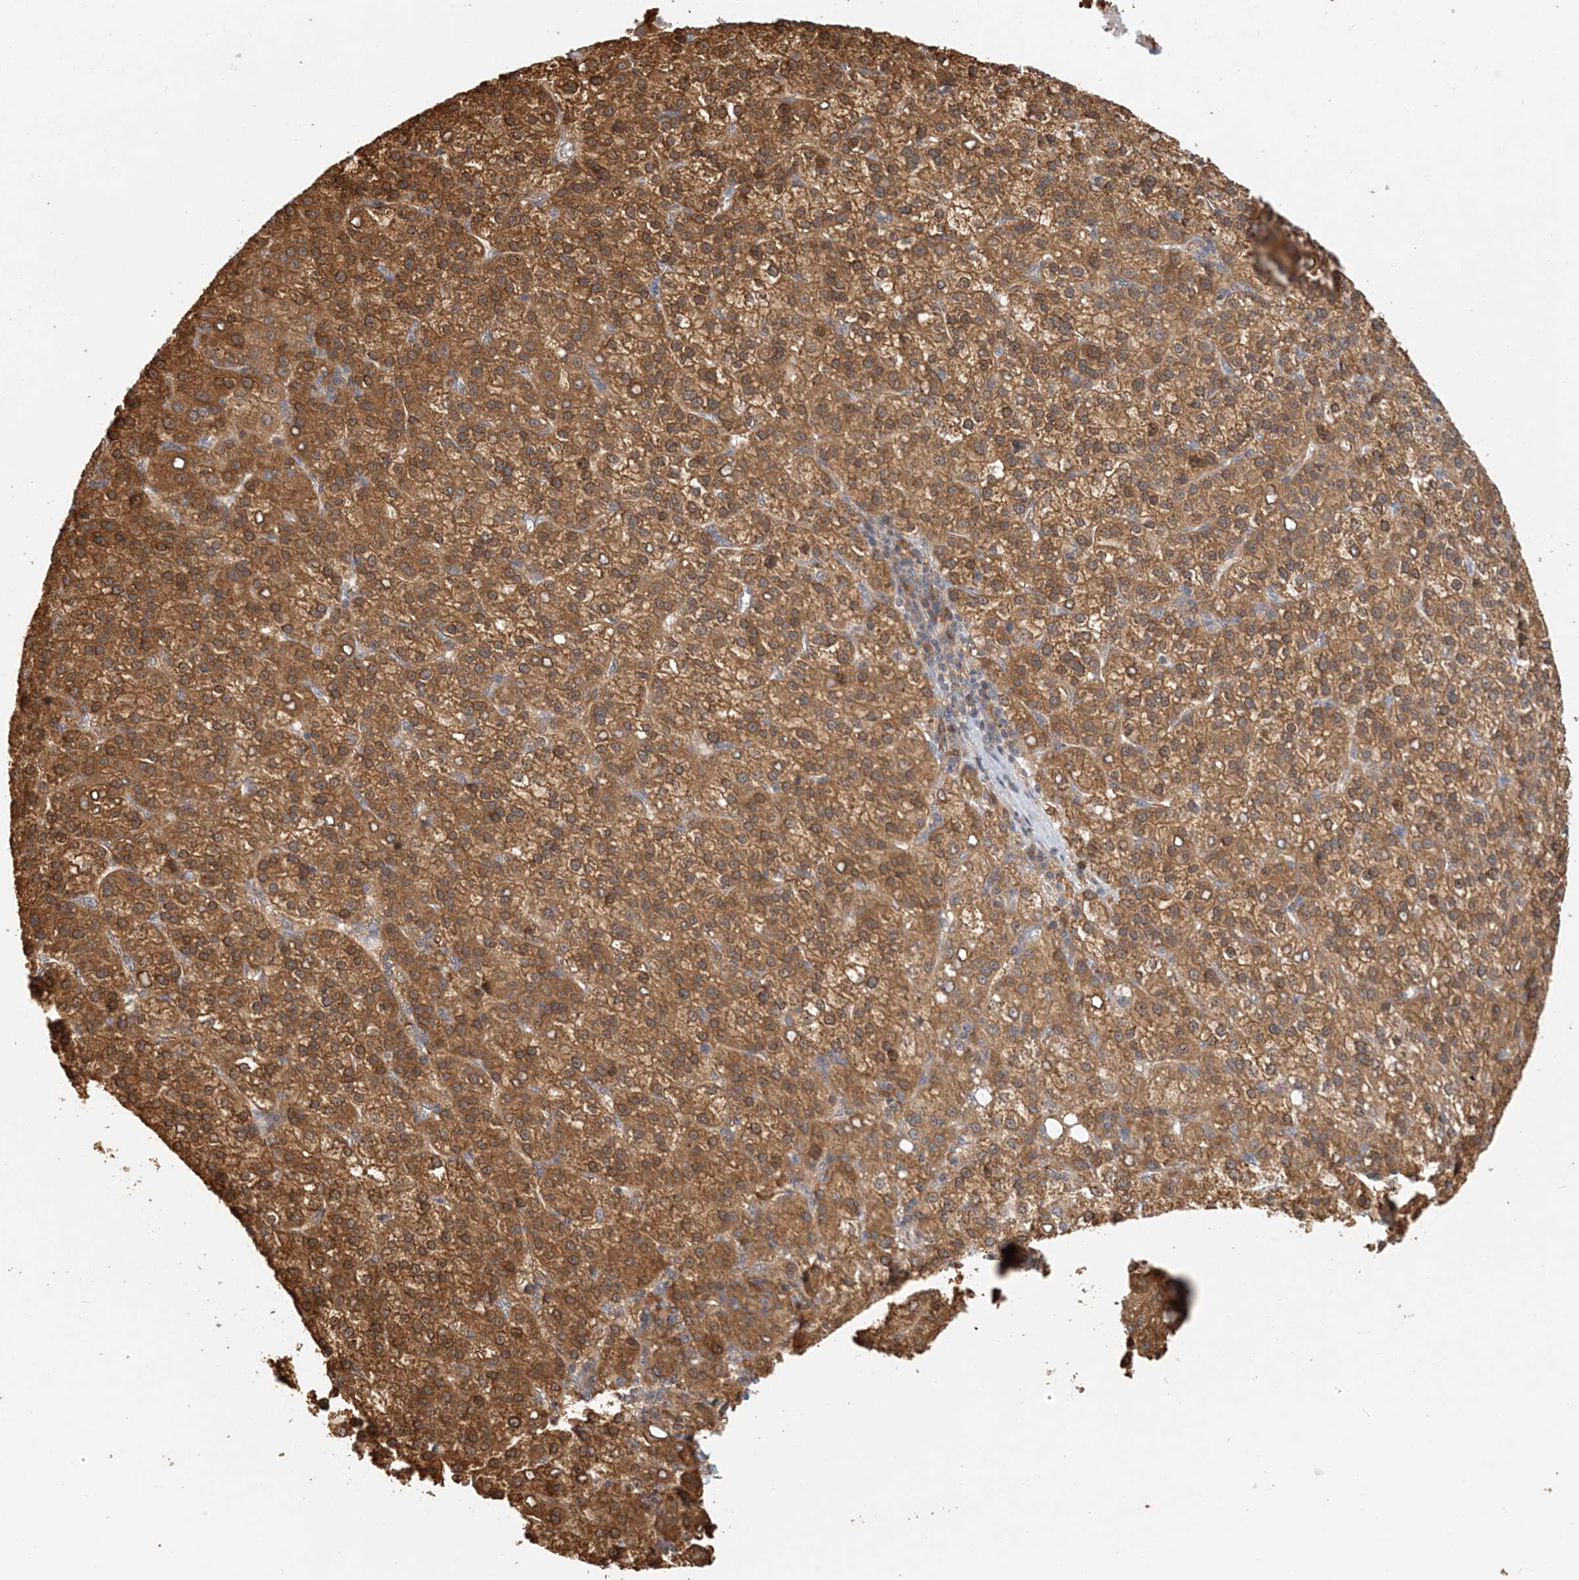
{"staining": {"intensity": "strong", "quantity": ">75%", "location": "cytoplasmic/membranous"}, "tissue": "liver cancer", "cell_type": "Tumor cells", "image_type": "cancer", "snomed": [{"axis": "morphology", "description": "Carcinoma, Hepatocellular, NOS"}, {"axis": "topography", "description": "Liver"}], "caption": "A photomicrograph of hepatocellular carcinoma (liver) stained for a protein displays strong cytoplasmic/membranous brown staining in tumor cells.", "gene": "HNMT", "patient": {"sex": "female", "age": 58}}